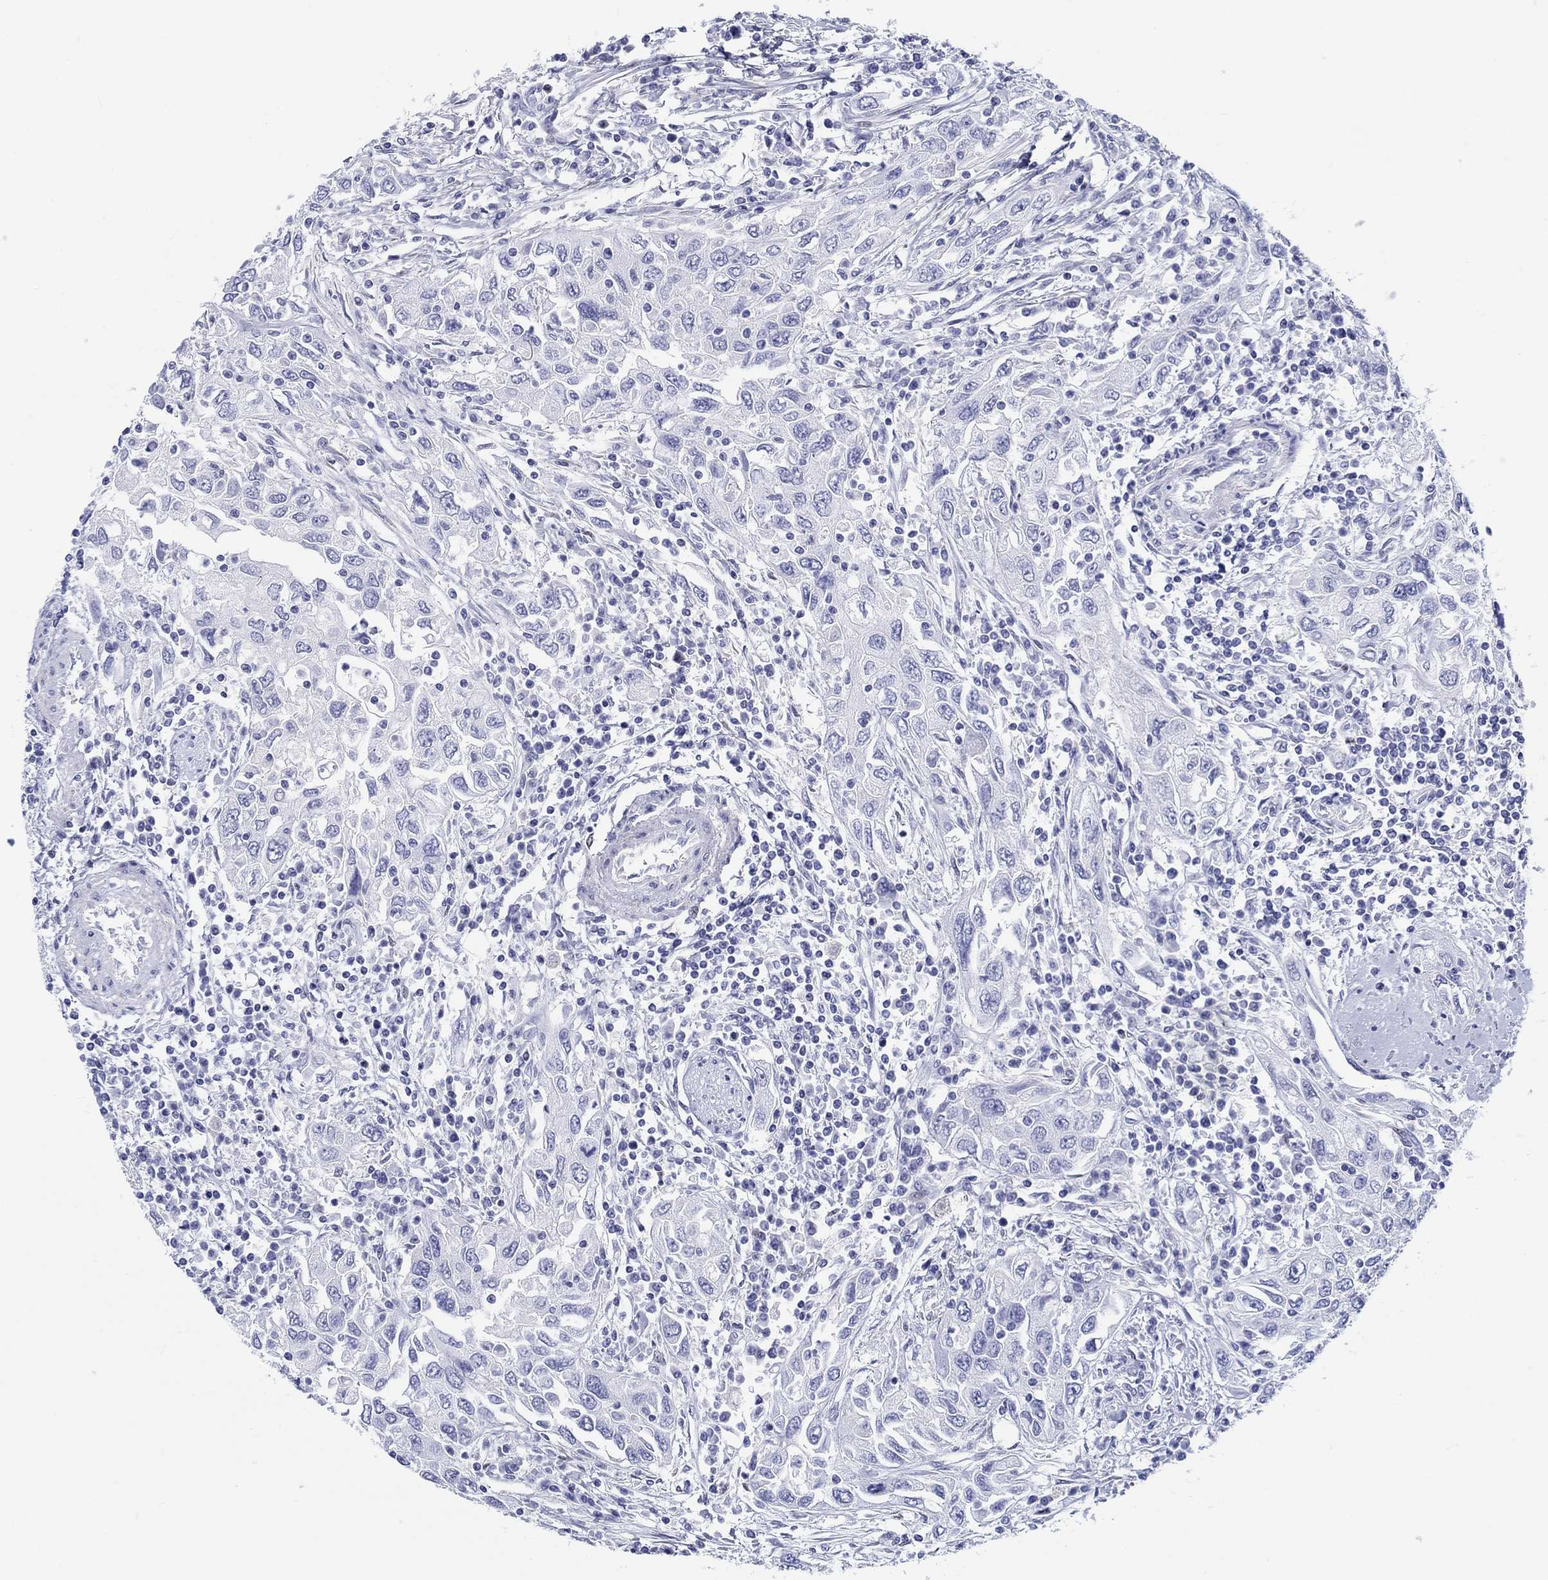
{"staining": {"intensity": "negative", "quantity": "none", "location": "none"}, "tissue": "urothelial cancer", "cell_type": "Tumor cells", "image_type": "cancer", "snomed": [{"axis": "morphology", "description": "Urothelial carcinoma, High grade"}, {"axis": "topography", "description": "Urinary bladder"}], "caption": "Urothelial cancer stained for a protein using immunohistochemistry (IHC) exhibits no expression tumor cells.", "gene": "H1-1", "patient": {"sex": "male", "age": 76}}